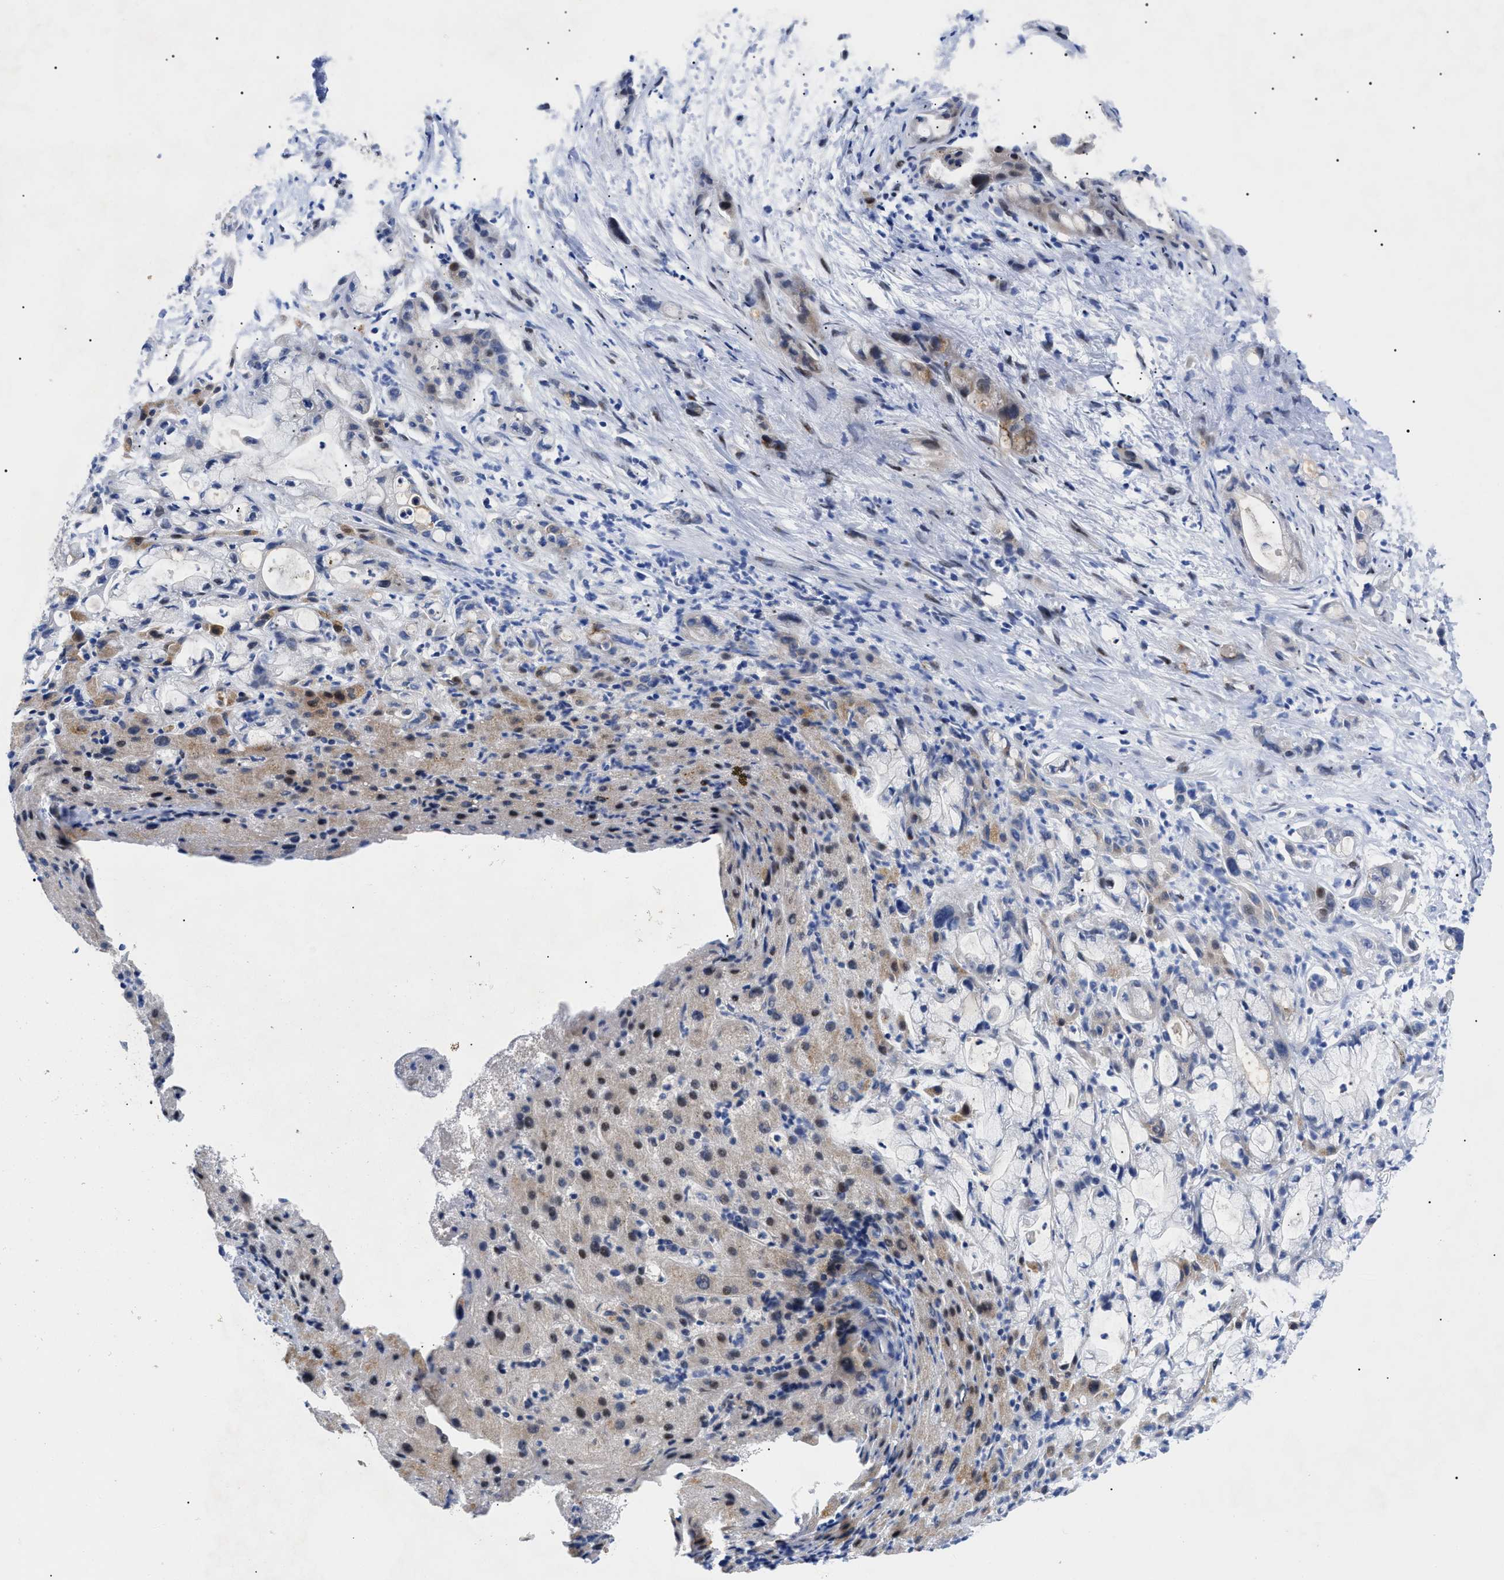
{"staining": {"intensity": "moderate", "quantity": "25%-75%", "location": "cytoplasmic/membranous,nuclear"}, "tissue": "liver cancer", "cell_type": "Tumor cells", "image_type": "cancer", "snomed": [{"axis": "morphology", "description": "Cholangiocarcinoma"}, {"axis": "topography", "description": "Liver"}], "caption": "A high-resolution photomicrograph shows IHC staining of liver cholangiocarcinoma, which shows moderate cytoplasmic/membranous and nuclear expression in approximately 25%-75% of tumor cells.", "gene": "SFXN5", "patient": {"sex": "female", "age": 72}}